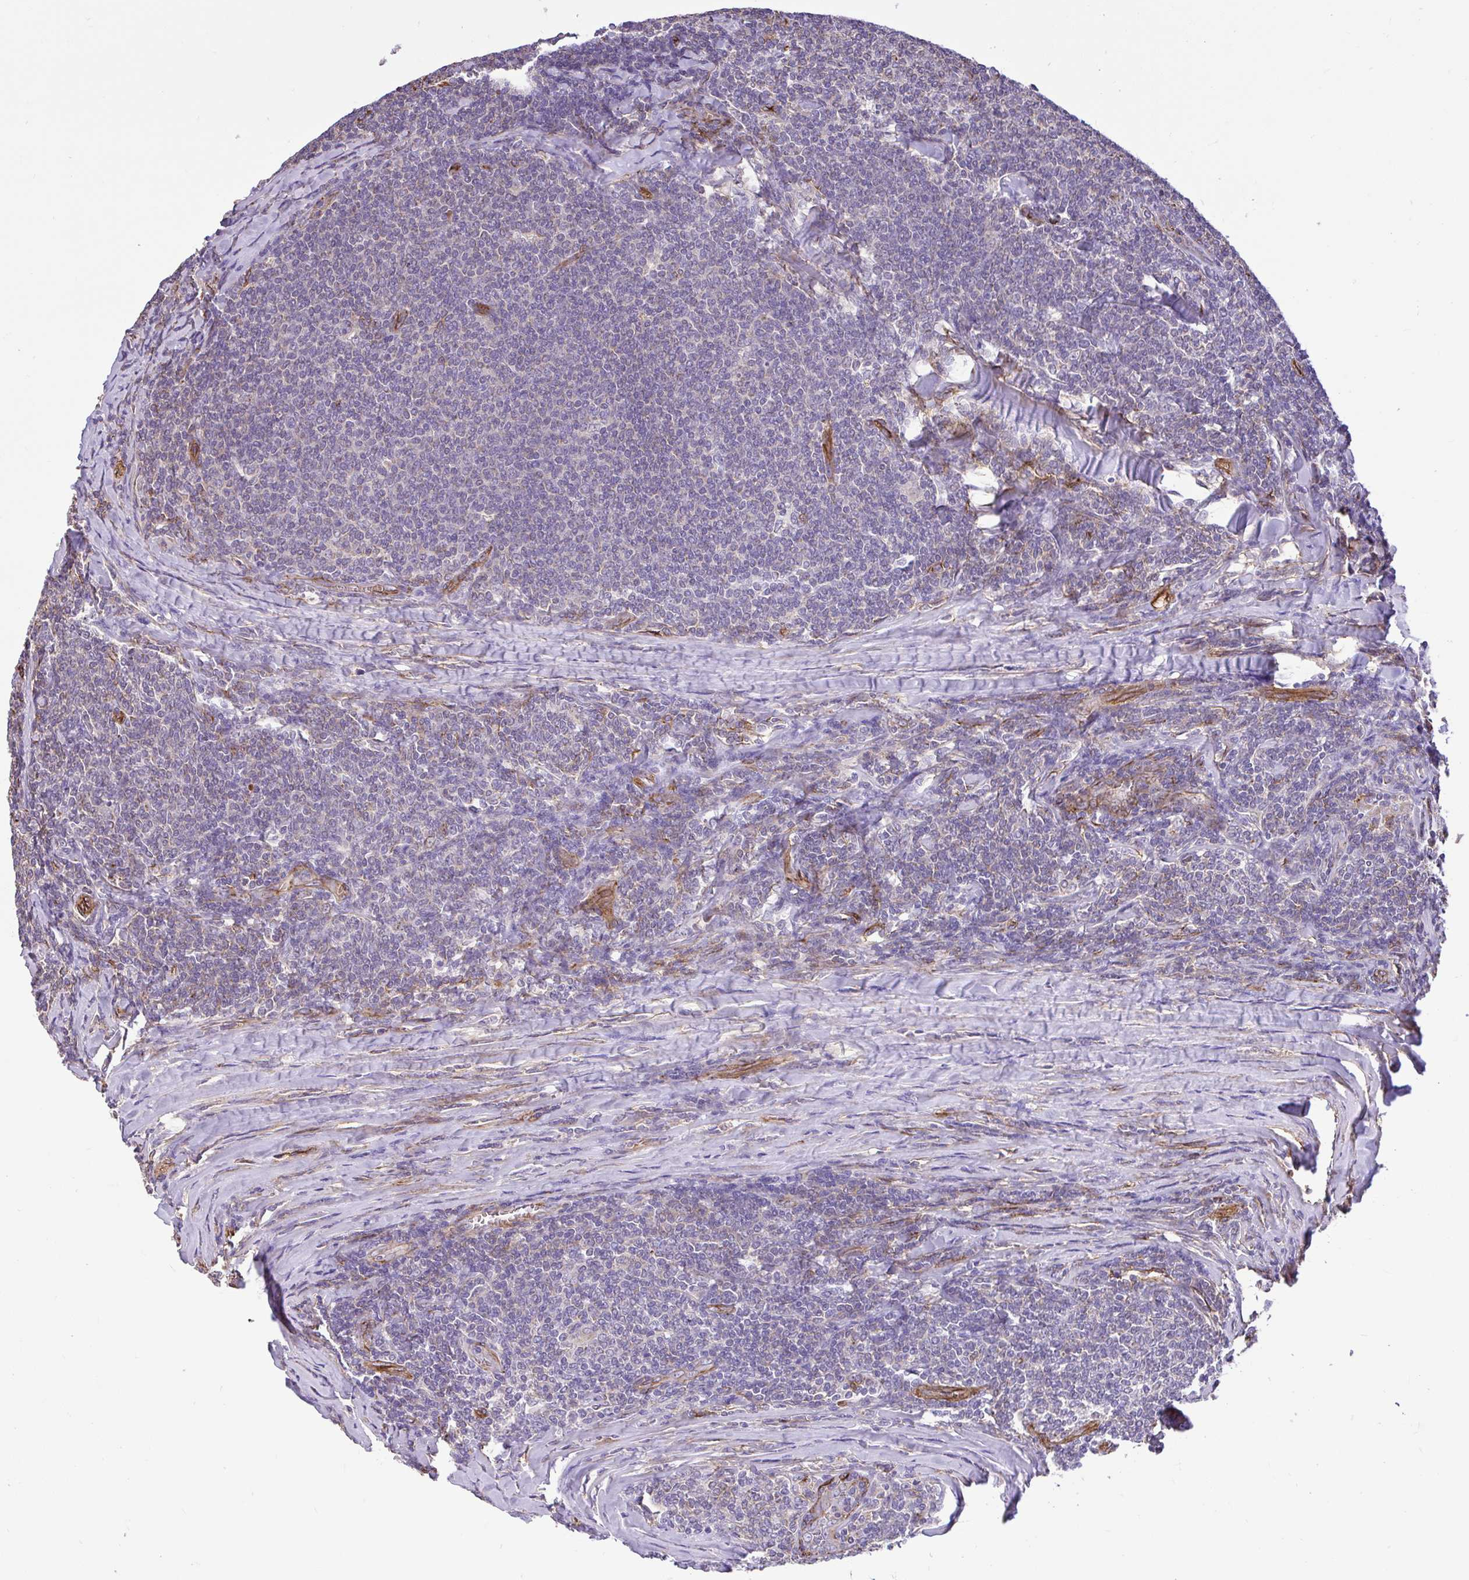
{"staining": {"intensity": "negative", "quantity": "none", "location": "none"}, "tissue": "lymphoma", "cell_type": "Tumor cells", "image_type": "cancer", "snomed": [{"axis": "morphology", "description": "Malignant lymphoma, non-Hodgkin's type, Low grade"}, {"axis": "topography", "description": "Lymph node"}], "caption": "Tumor cells are negative for protein expression in human malignant lymphoma, non-Hodgkin's type (low-grade).", "gene": "PTPRK", "patient": {"sex": "male", "age": 52}}